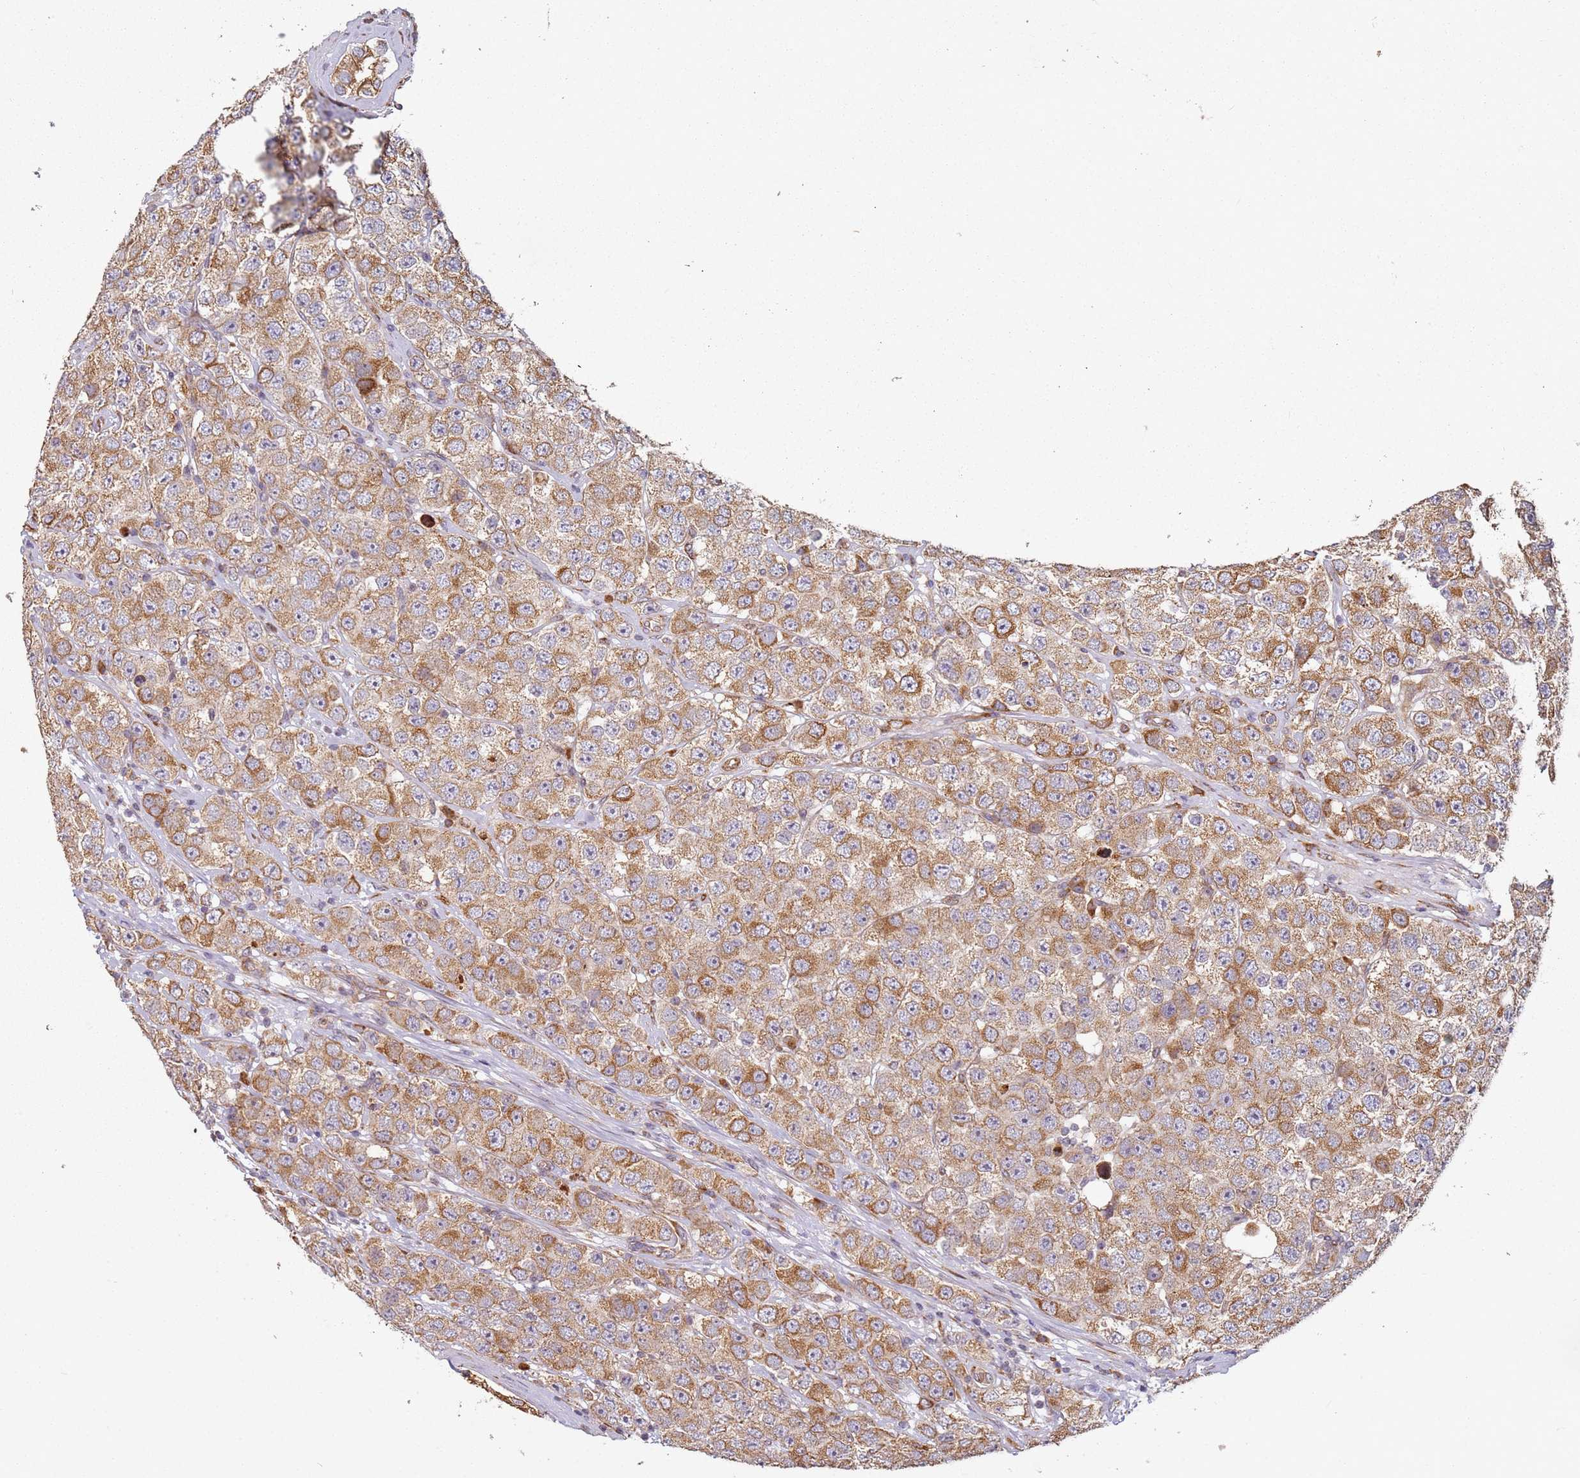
{"staining": {"intensity": "moderate", "quantity": ">75%", "location": "cytoplasmic/membranous"}, "tissue": "testis cancer", "cell_type": "Tumor cells", "image_type": "cancer", "snomed": [{"axis": "morphology", "description": "Seminoma, NOS"}, {"axis": "topography", "description": "Testis"}], "caption": "A photomicrograph showing moderate cytoplasmic/membranous expression in approximately >75% of tumor cells in seminoma (testis), as visualized by brown immunohistochemical staining.", "gene": "ARFRP1", "patient": {"sex": "male", "age": 28}}